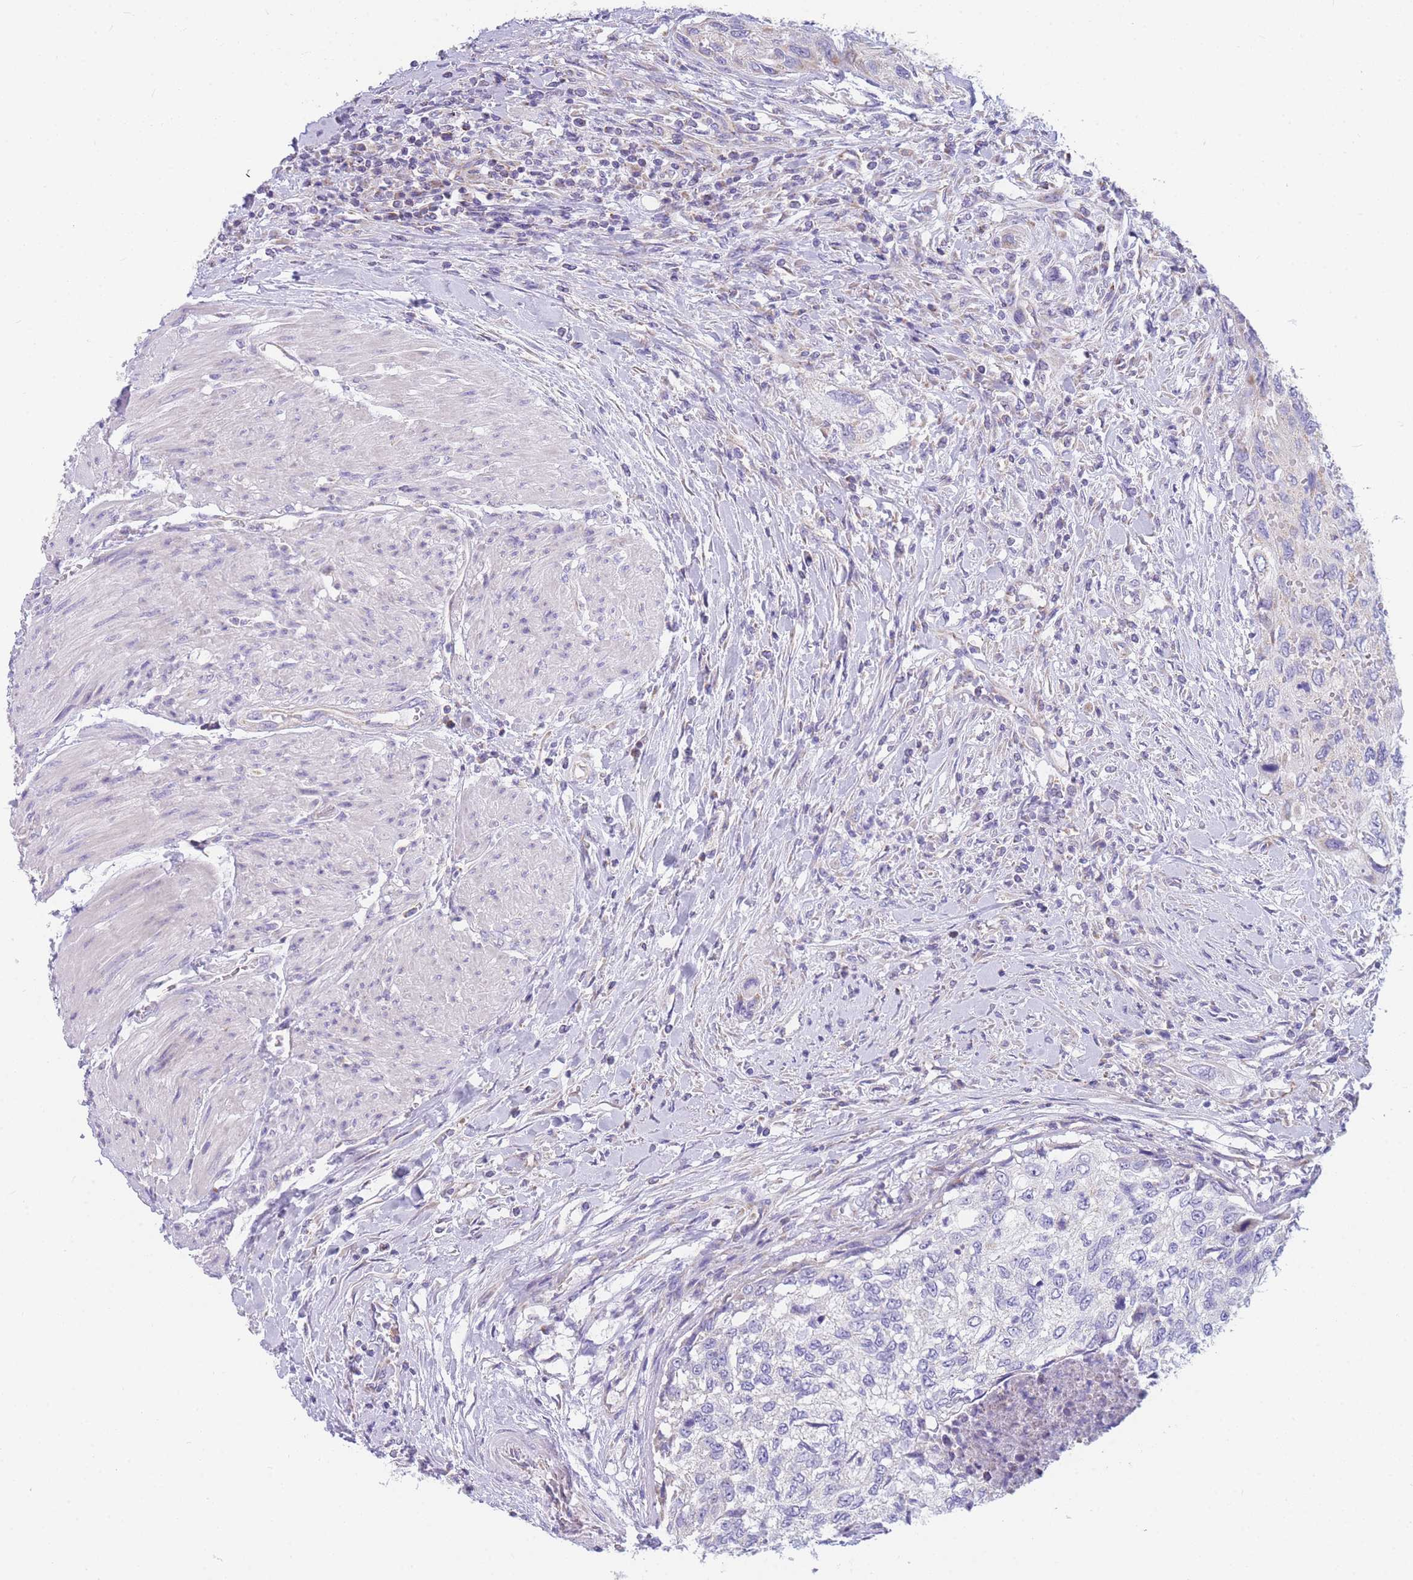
{"staining": {"intensity": "negative", "quantity": "none", "location": "none"}, "tissue": "urothelial cancer", "cell_type": "Tumor cells", "image_type": "cancer", "snomed": [{"axis": "morphology", "description": "Urothelial carcinoma, High grade"}, {"axis": "topography", "description": "Urinary bladder"}], "caption": "Immunohistochemistry (IHC) photomicrograph of high-grade urothelial carcinoma stained for a protein (brown), which exhibits no positivity in tumor cells.", "gene": "DHRS11", "patient": {"sex": "female", "age": 60}}